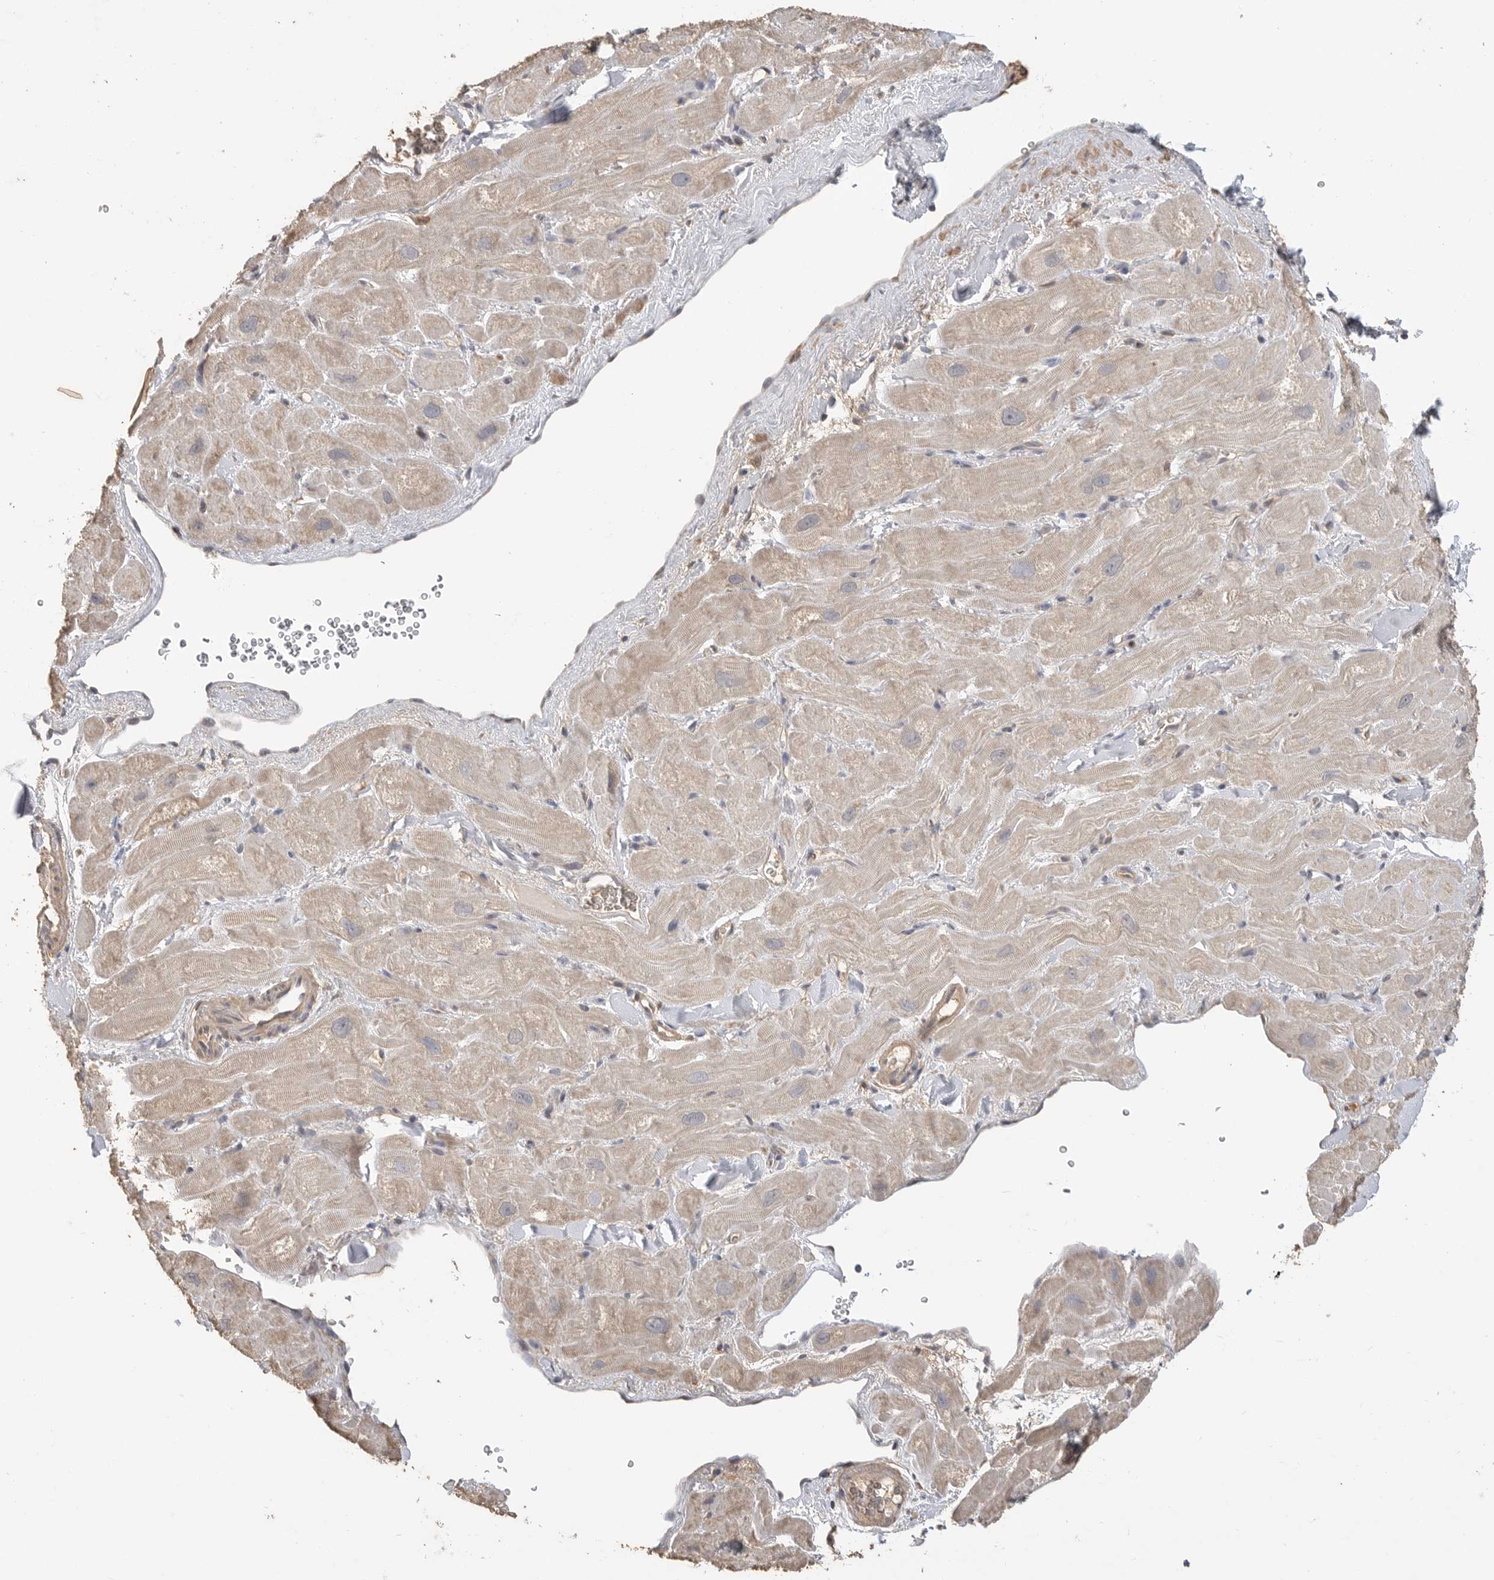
{"staining": {"intensity": "weak", "quantity": "25%-75%", "location": "cytoplasmic/membranous"}, "tissue": "heart muscle", "cell_type": "Cardiomyocytes", "image_type": "normal", "snomed": [{"axis": "morphology", "description": "Normal tissue, NOS"}, {"axis": "topography", "description": "Heart"}], "caption": "Normal heart muscle was stained to show a protein in brown. There is low levels of weak cytoplasmic/membranous positivity in approximately 25%-75% of cardiomyocytes. (Brightfield microscopy of DAB IHC at high magnification).", "gene": "MAP2K1", "patient": {"sex": "male", "age": 49}}